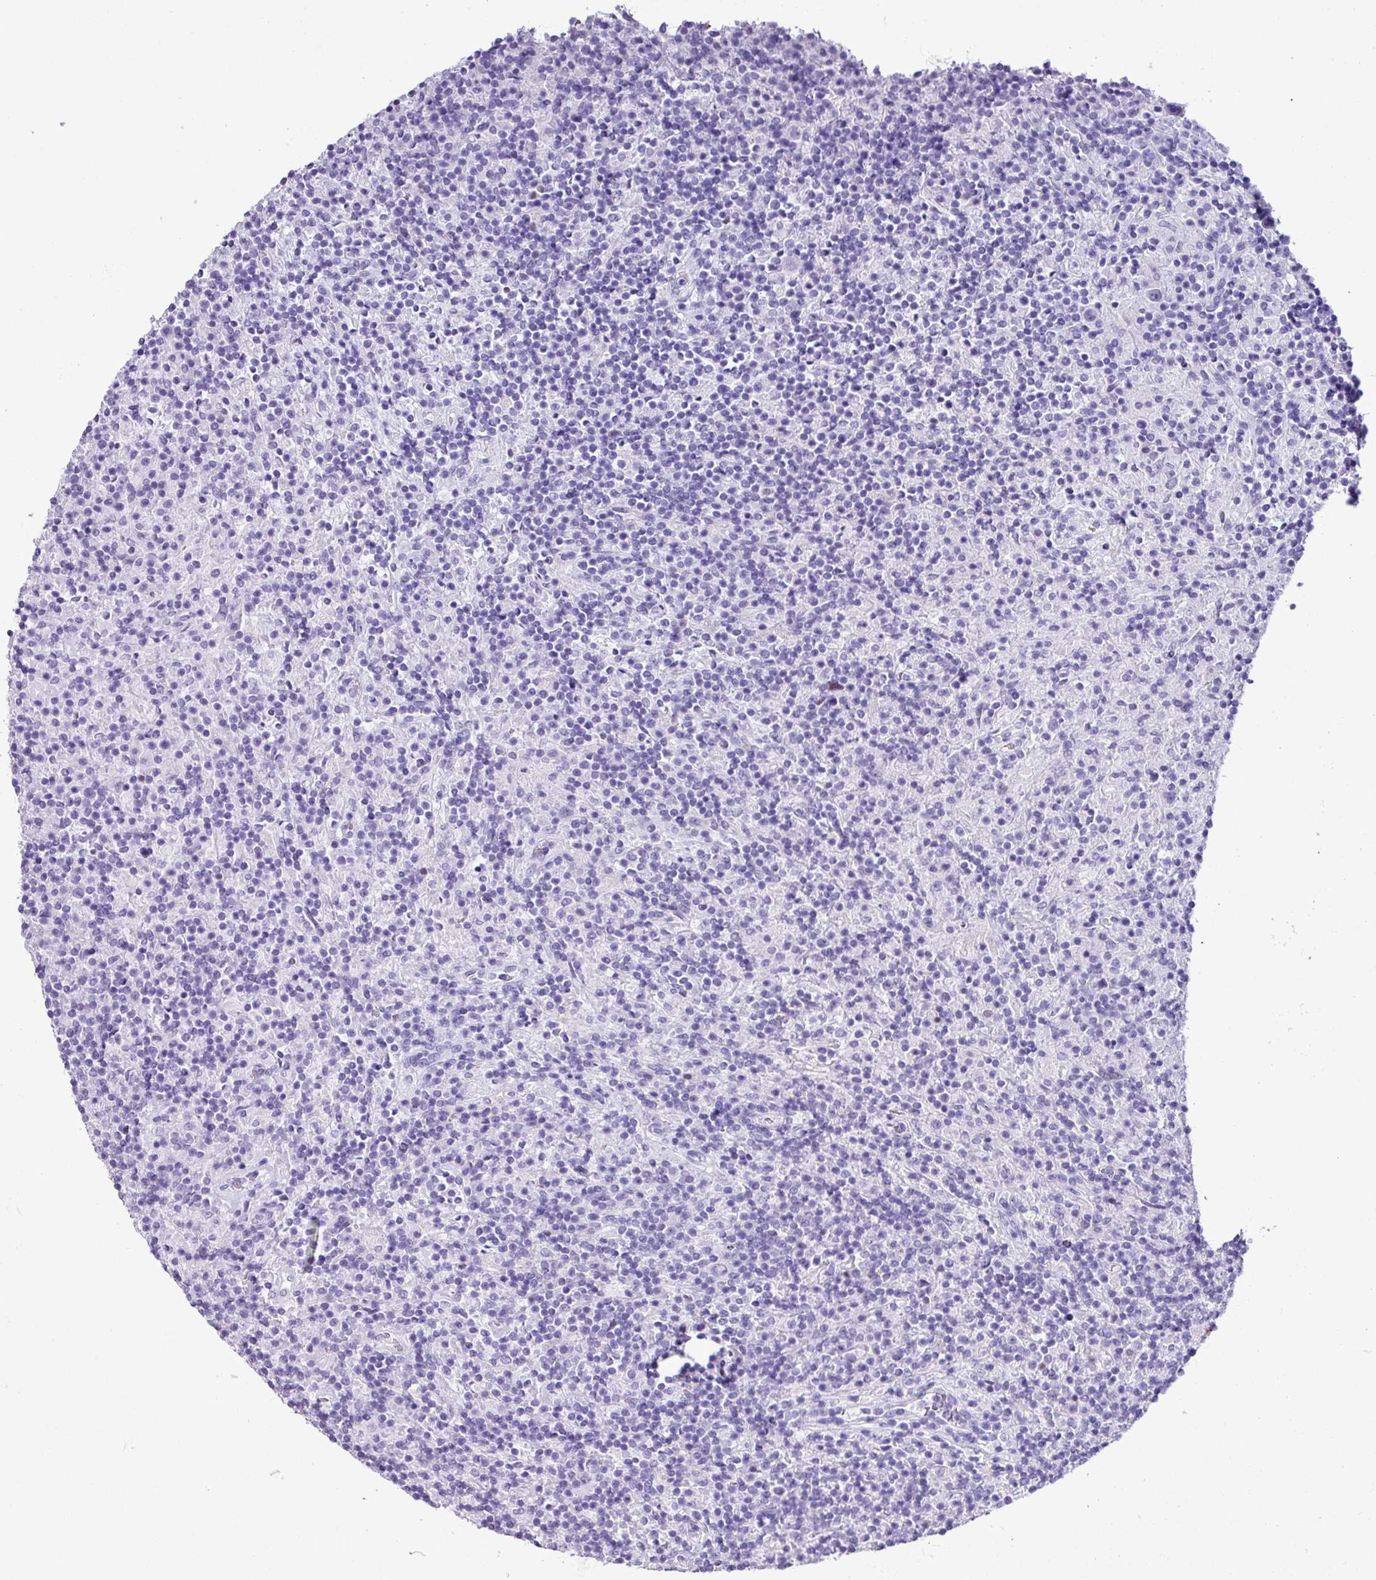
{"staining": {"intensity": "negative", "quantity": "none", "location": "none"}, "tissue": "lymphoma", "cell_type": "Tumor cells", "image_type": "cancer", "snomed": [{"axis": "morphology", "description": "Hodgkin's disease, NOS"}, {"axis": "topography", "description": "Lymph node"}], "caption": "Tumor cells are negative for protein expression in human Hodgkin's disease.", "gene": "ZSCAN5A", "patient": {"sex": "male", "age": 70}}